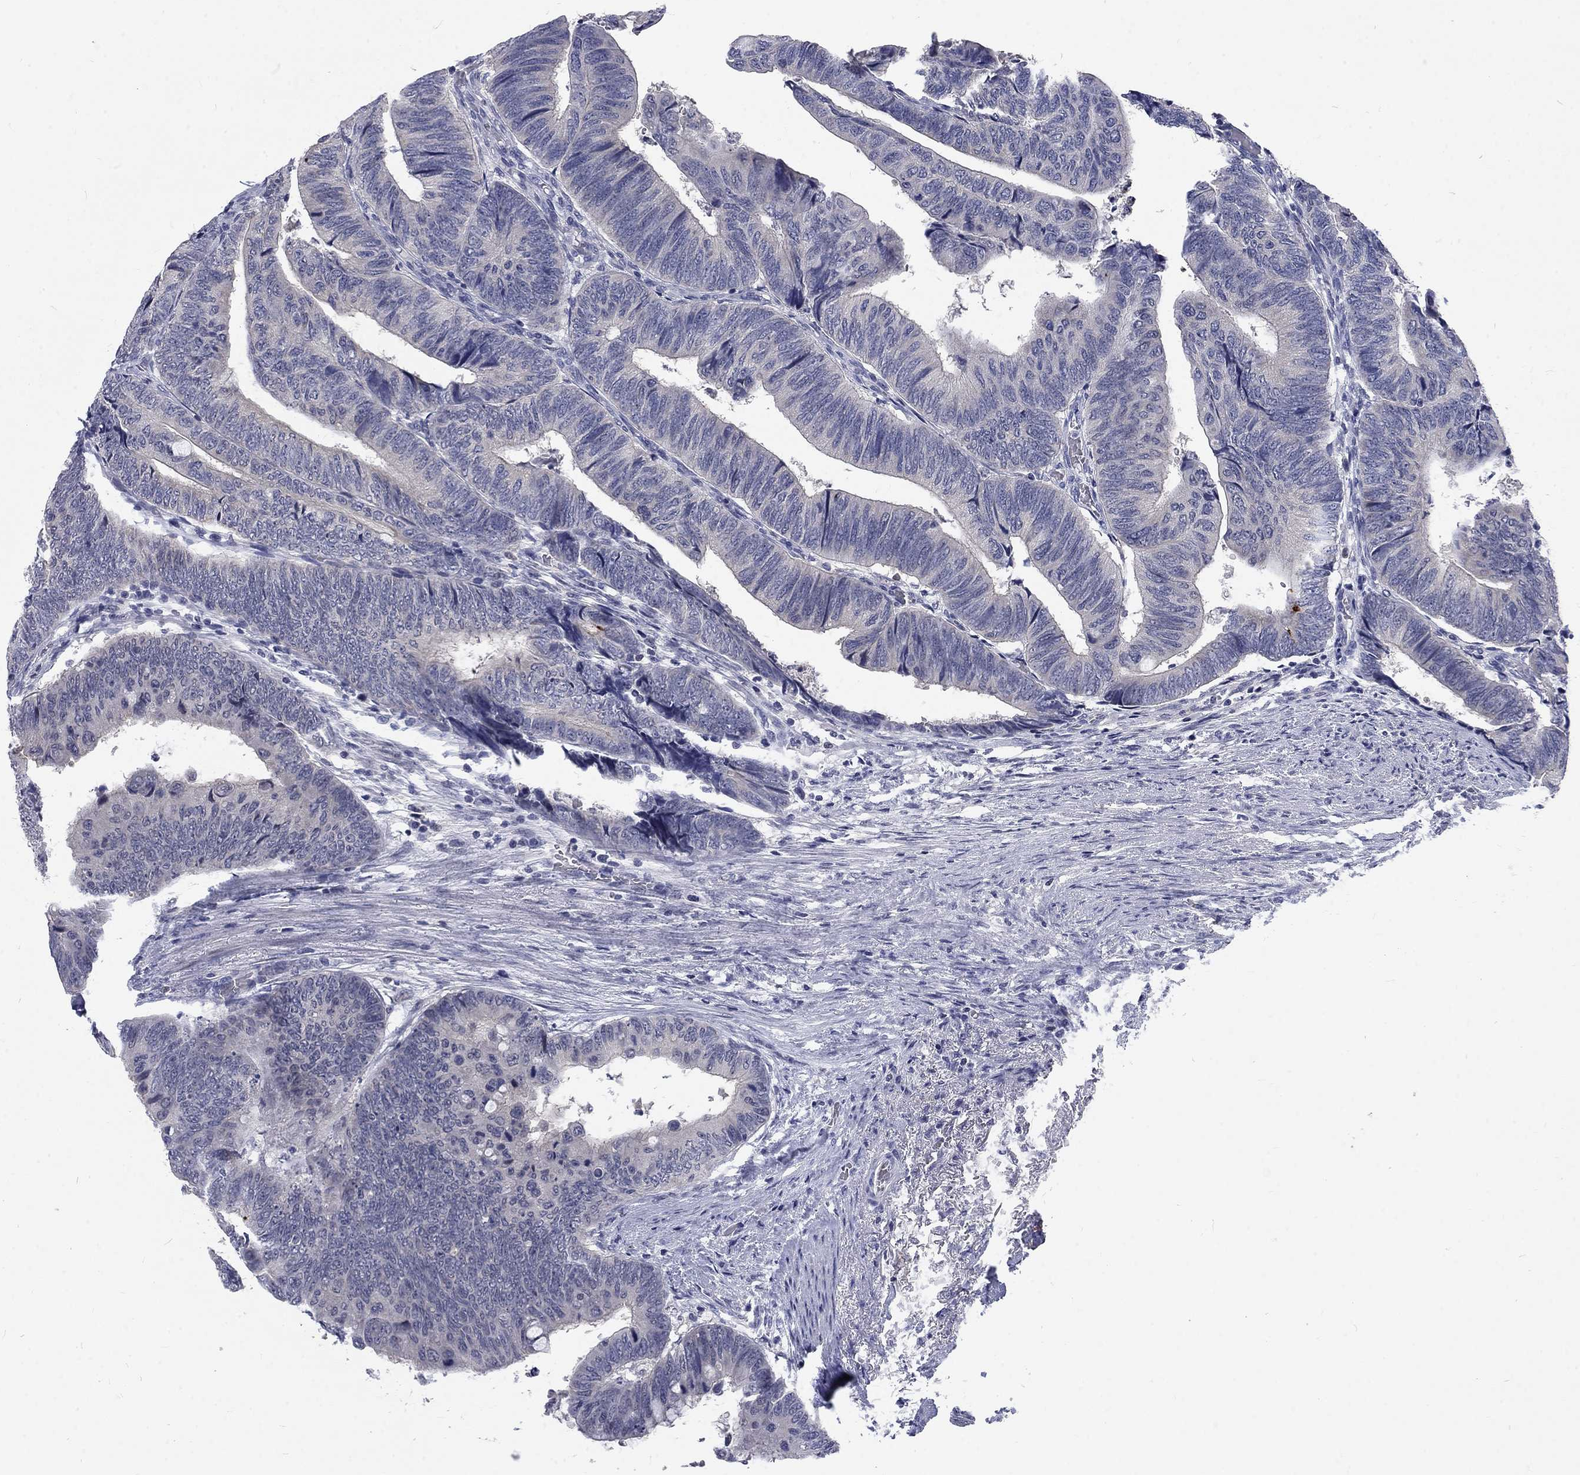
{"staining": {"intensity": "negative", "quantity": "none", "location": "none"}, "tissue": "colorectal cancer", "cell_type": "Tumor cells", "image_type": "cancer", "snomed": [{"axis": "morphology", "description": "Normal tissue, NOS"}, {"axis": "morphology", "description": "Adenocarcinoma, NOS"}, {"axis": "topography", "description": "Rectum"}, {"axis": "topography", "description": "Peripheral nerve tissue"}], "caption": "A high-resolution photomicrograph shows immunohistochemistry (IHC) staining of colorectal cancer (adenocarcinoma), which exhibits no significant positivity in tumor cells.", "gene": "PHKA1", "patient": {"sex": "male", "age": 92}}